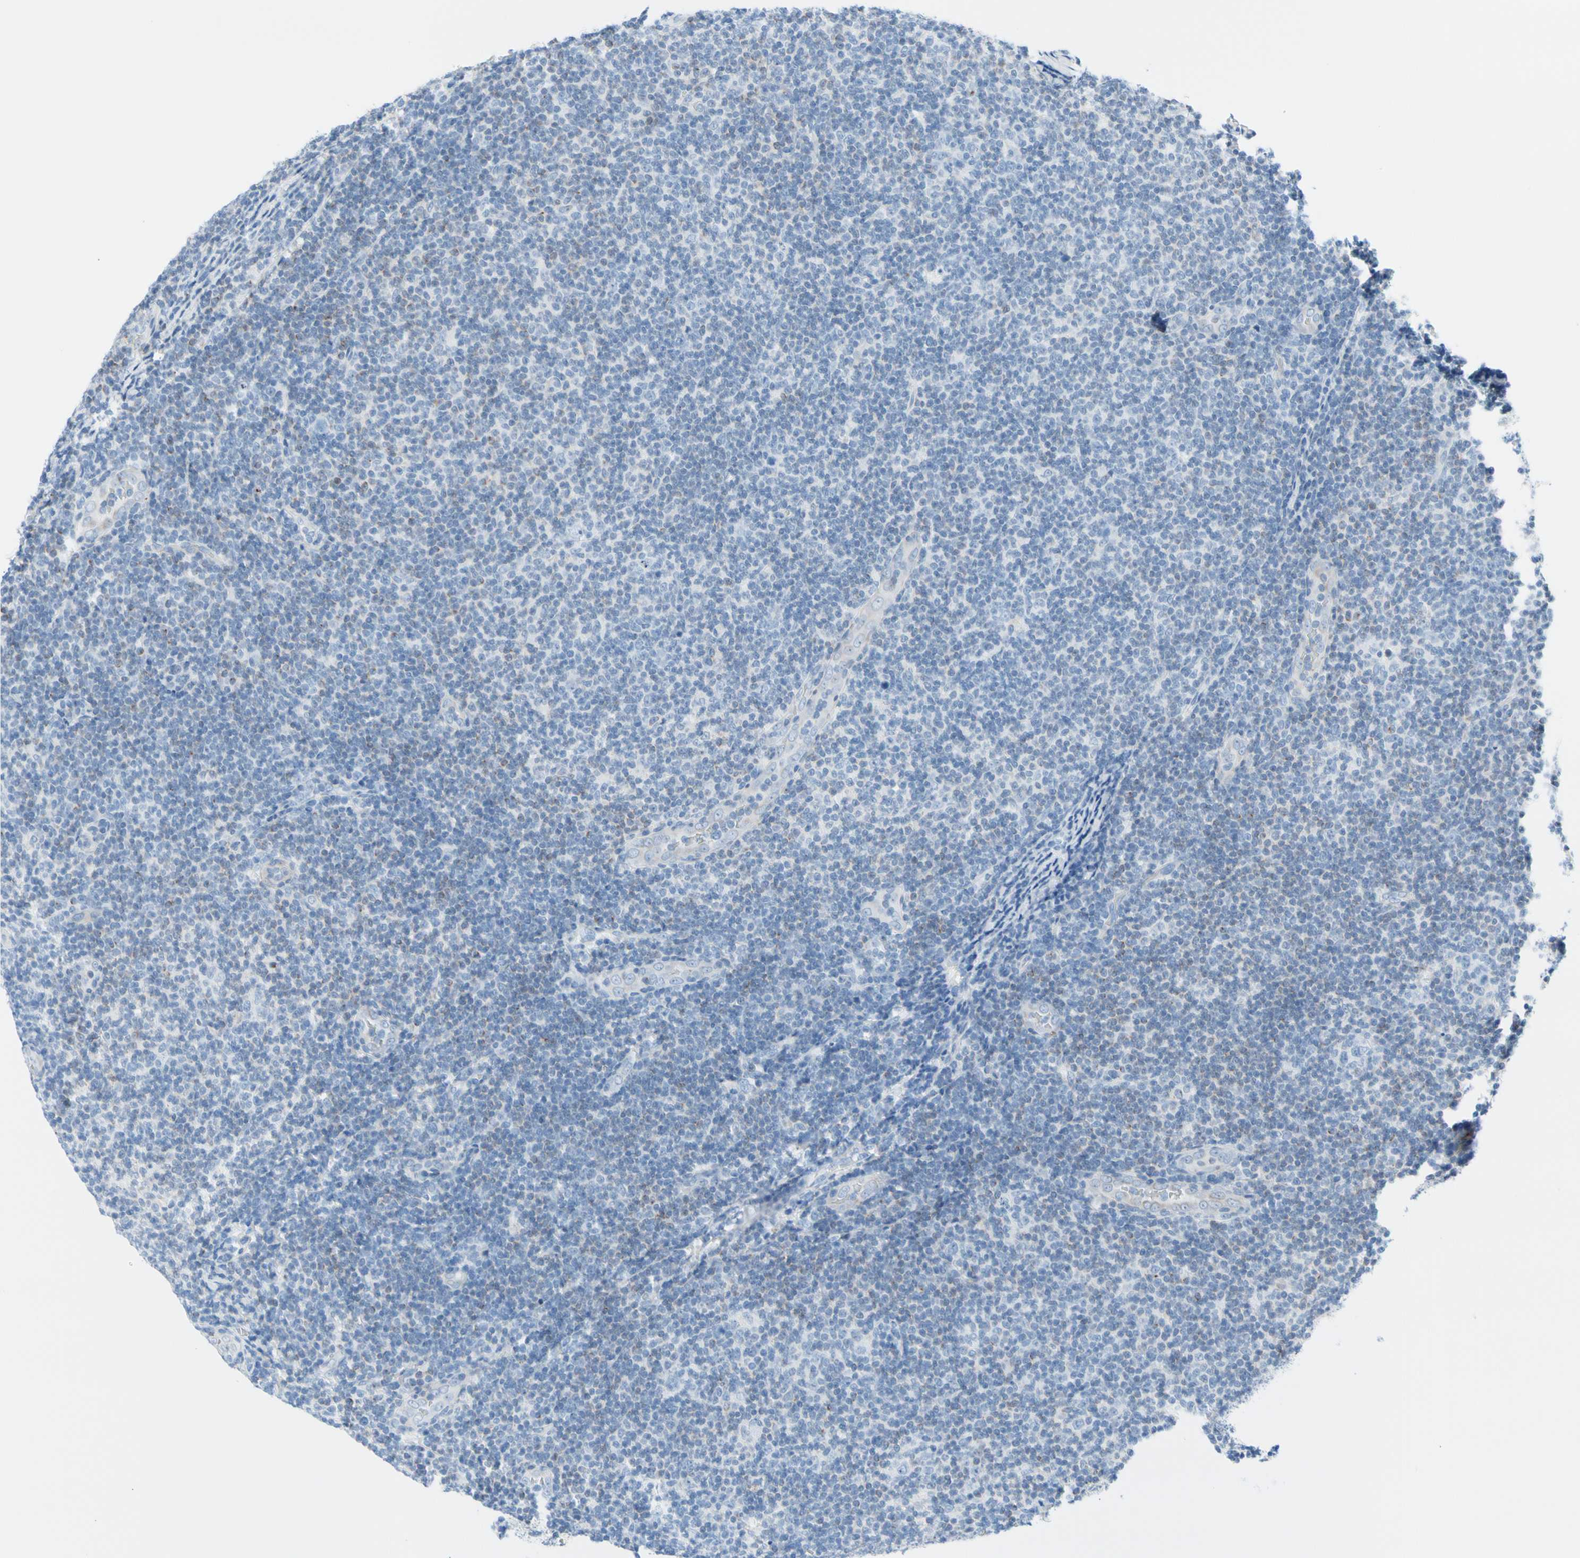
{"staining": {"intensity": "negative", "quantity": "none", "location": "none"}, "tissue": "lymphoma", "cell_type": "Tumor cells", "image_type": "cancer", "snomed": [{"axis": "morphology", "description": "Malignant lymphoma, non-Hodgkin's type, Low grade"}, {"axis": "topography", "description": "Lymph node"}], "caption": "Immunohistochemistry of human low-grade malignant lymphoma, non-Hodgkin's type shows no staining in tumor cells.", "gene": "HK1", "patient": {"sex": "male", "age": 83}}